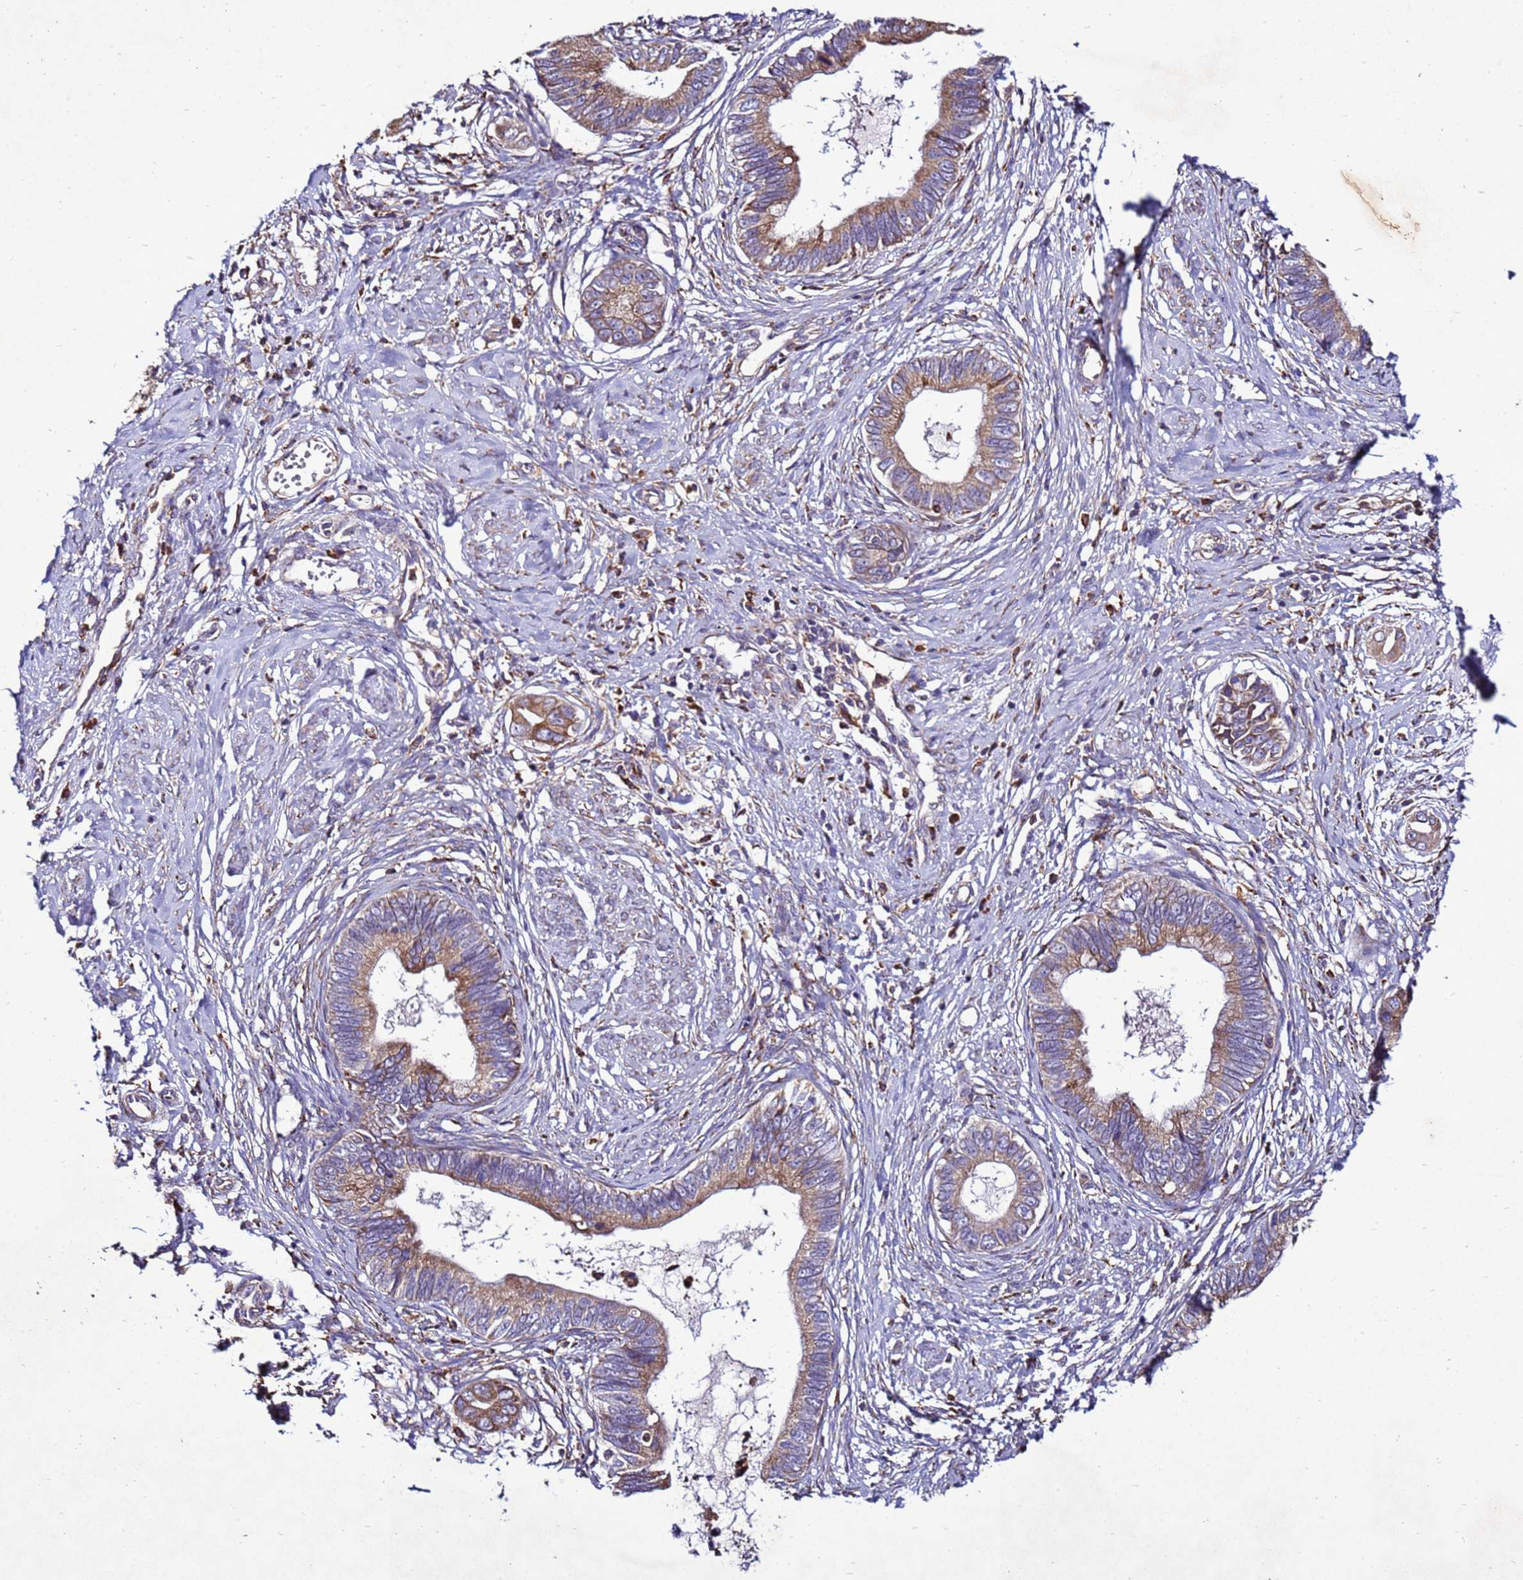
{"staining": {"intensity": "moderate", "quantity": ">75%", "location": "cytoplasmic/membranous"}, "tissue": "cervical cancer", "cell_type": "Tumor cells", "image_type": "cancer", "snomed": [{"axis": "morphology", "description": "Adenocarcinoma, NOS"}, {"axis": "topography", "description": "Cervix"}], "caption": "Protein staining shows moderate cytoplasmic/membranous expression in about >75% of tumor cells in adenocarcinoma (cervical).", "gene": "ANTKMT", "patient": {"sex": "female", "age": 44}}